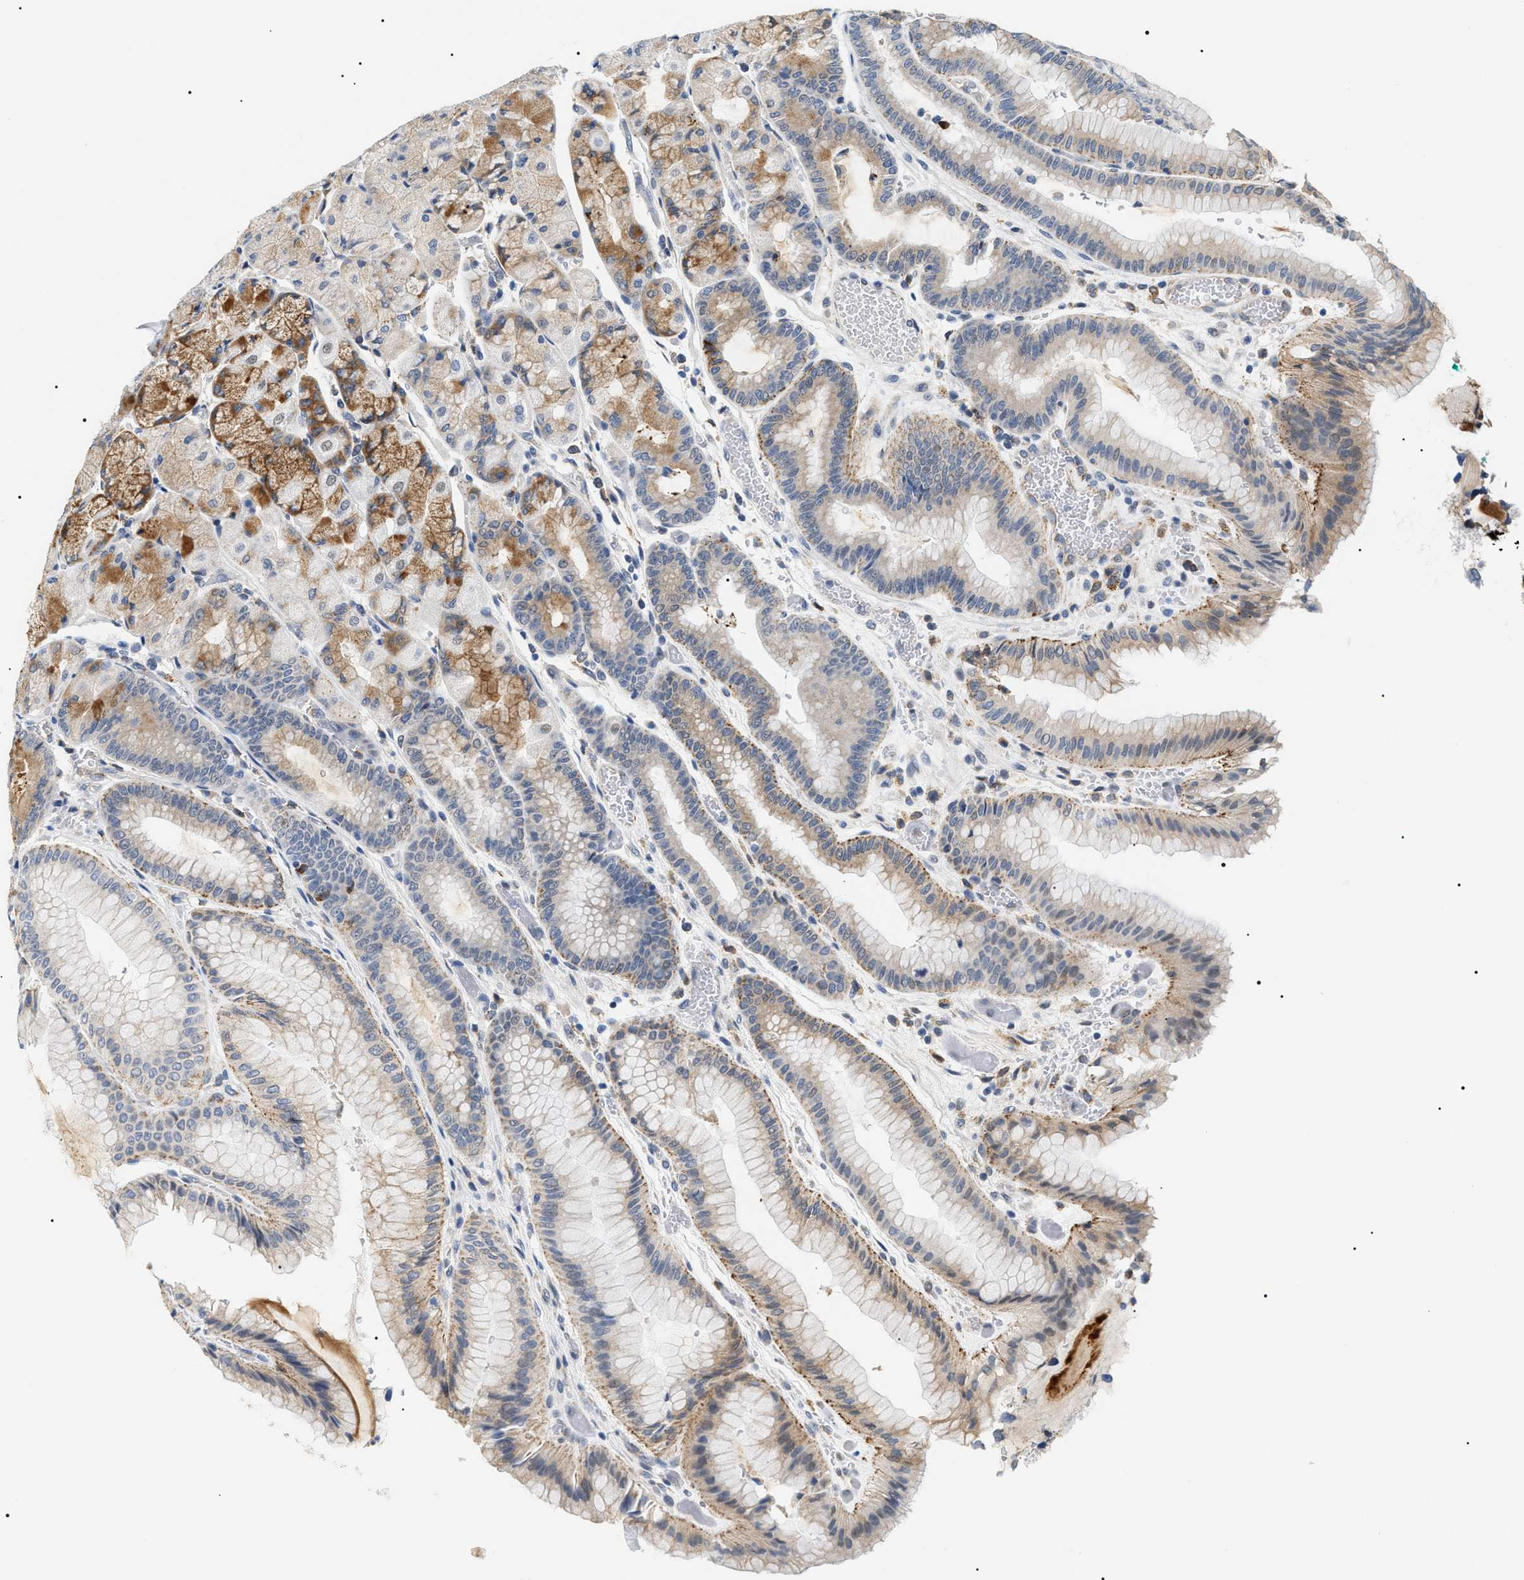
{"staining": {"intensity": "moderate", "quantity": "<25%", "location": "cytoplasmic/membranous"}, "tissue": "stomach", "cell_type": "Glandular cells", "image_type": "normal", "snomed": [{"axis": "morphology", "description": "Normal tissue, NOS"}, {"axis": "morphology", "description": "Carcinoid, malignant, NOS"}, {"axis": "topography", "description": "Stomach, upper"}], "caption": "High-magnification brightfield microscopy of benign stomach stained with DAB (brown) and counterstained with hematoxylin (blue). glandular cells exhibit moderate cytoplasmic/membranous positivity is identified in approximately<25% of cells. (Stains: DAB in brown, nuclei in blue, Microscopy: brightfield microscopy at high magnification).", "gene": "HSD17B11", "patient": {"sex": "male", "age": 39}}